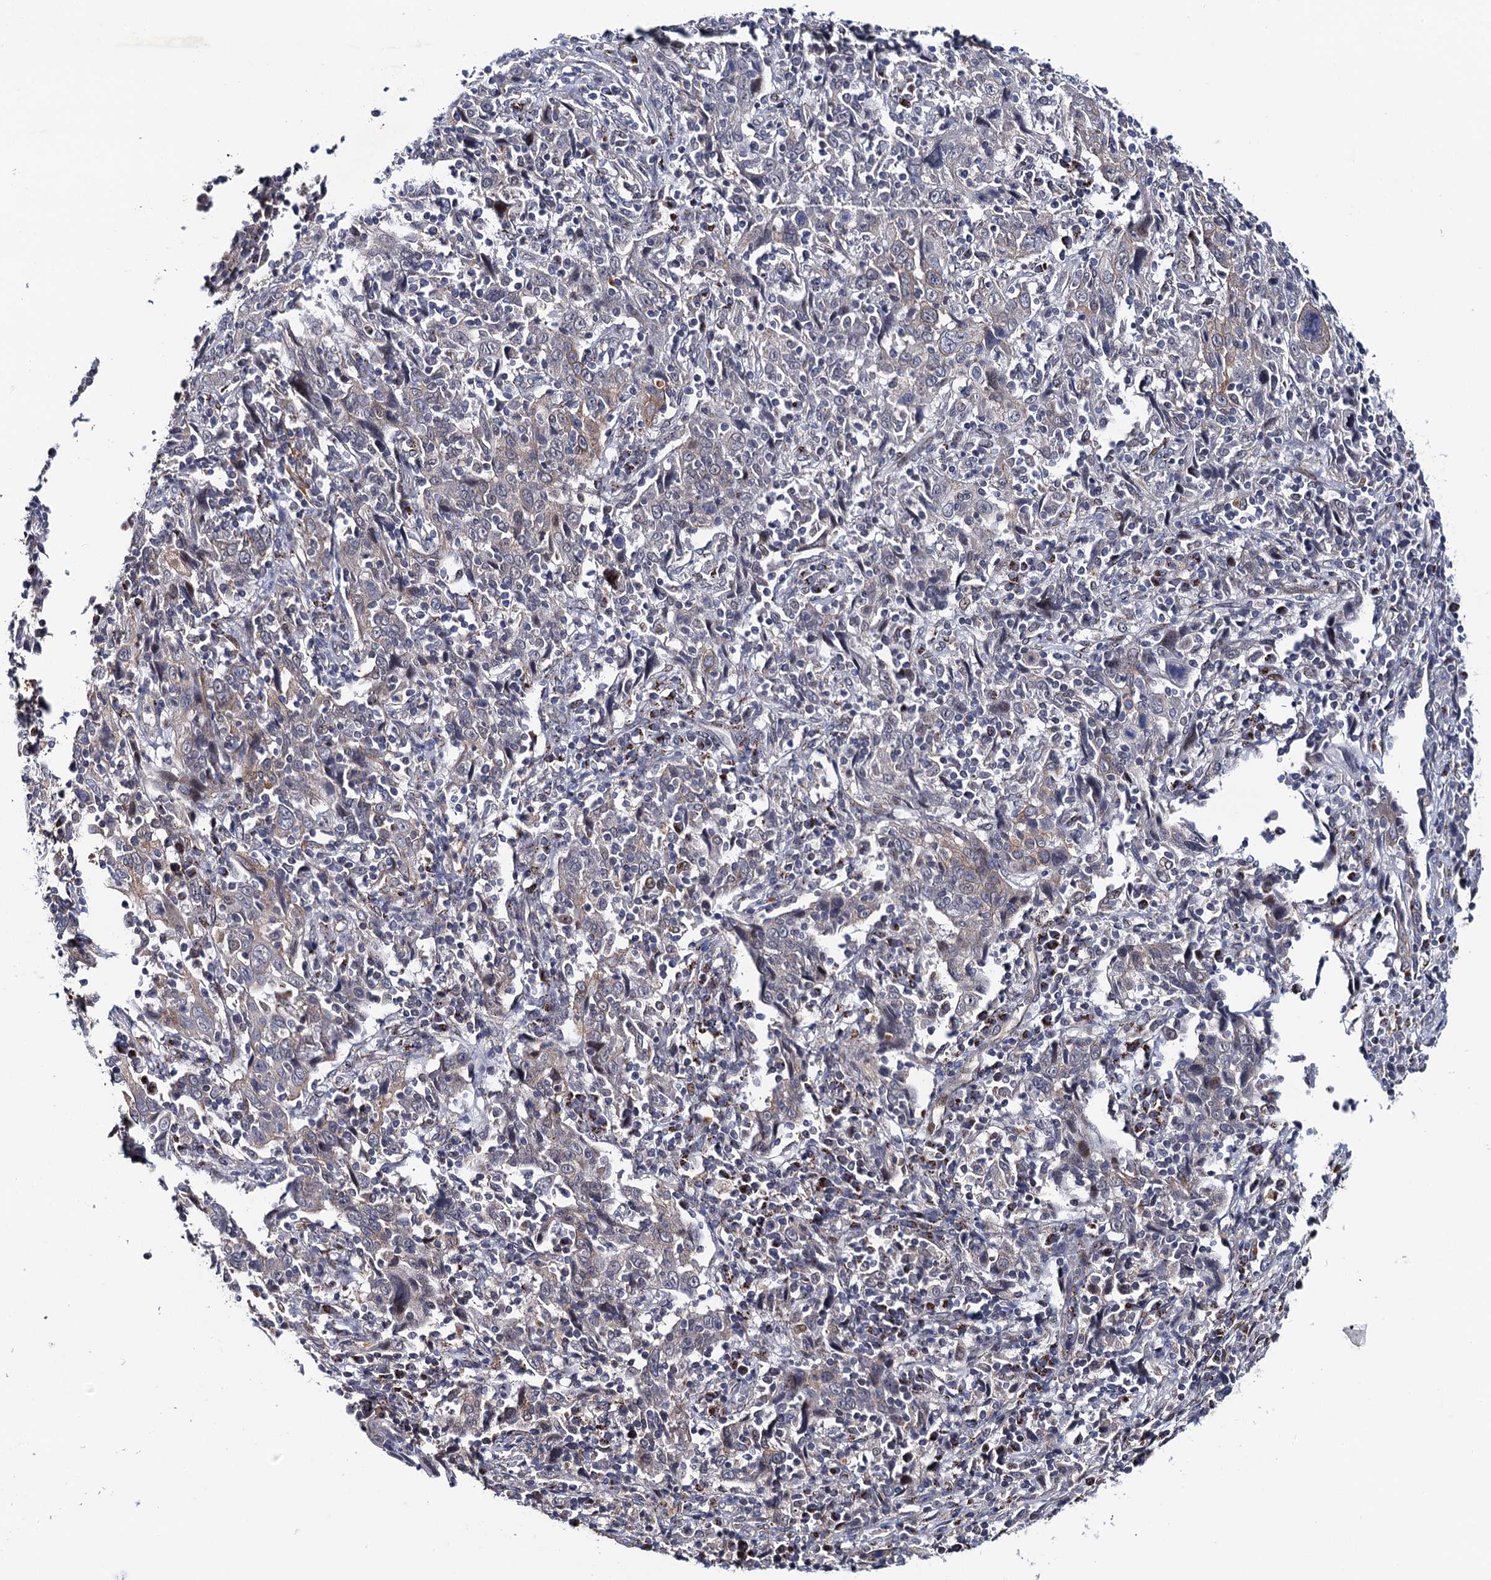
{"staining": {"intensity": "weak", "quantity": "<25%", "location": "cytoplasmic/membranous"}, "tissue": "cervical cancer", "cell_type": "Tumor cells", "image_type": "cancer", "snomed": [{"axis": "morphology", "description": "Squamous cell carcinoma, NOS"}, {"axis": "topography", "description": "Cervix"}], "caption": "A histopathology image of human cervical cancer is negative for staining in tumor cells.", "gene": "THAP2", "patient": {"sex": "female", "age": 46}}